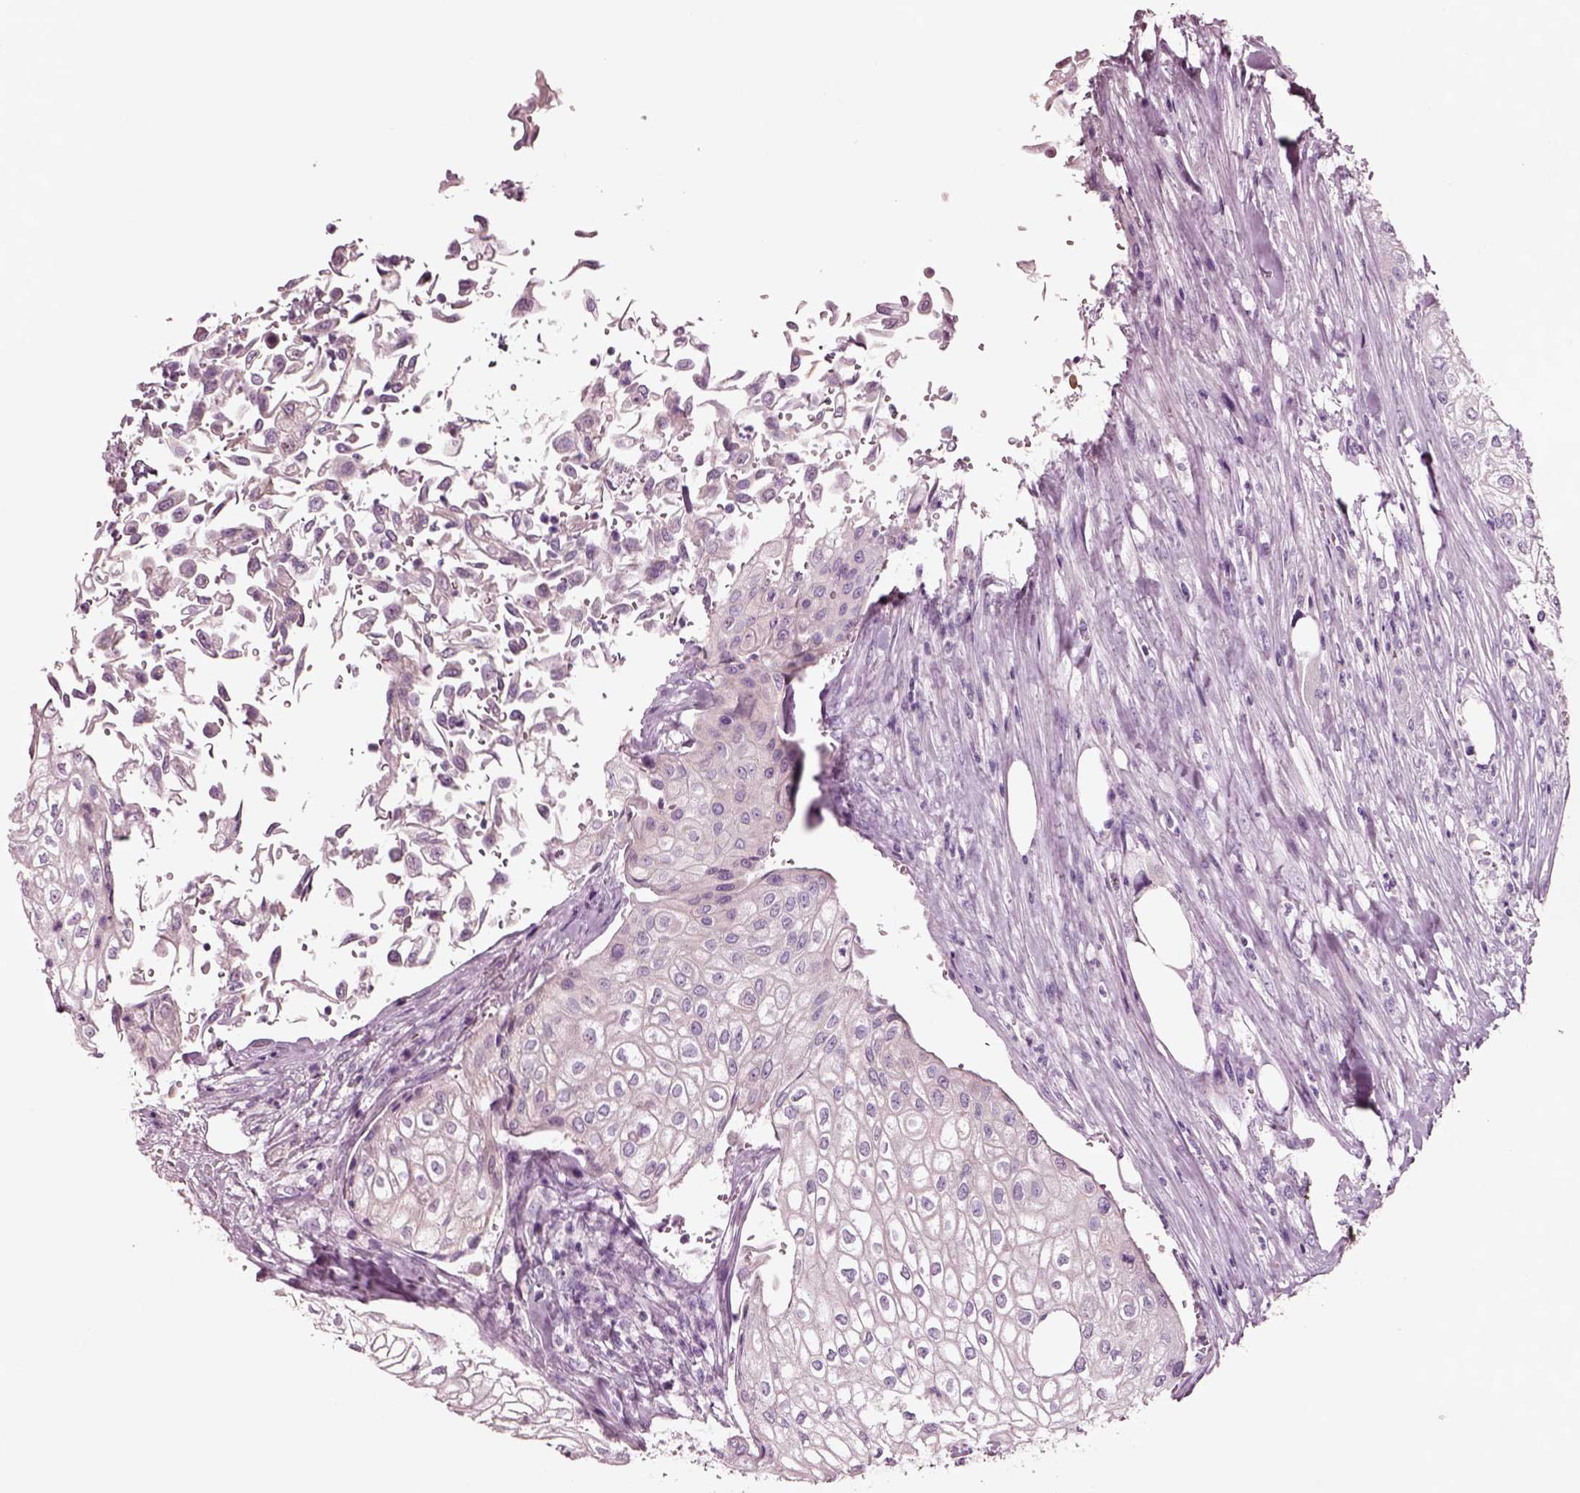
{"staining": {"intensity": "negative", "quantity": "none", "location": "none"}, "tissue": "urothelial cancer", "cell_type": "Tumor cells", "image_type": "cancer", "snomed": [{"axis": "morphology", "description": "Urothelial carcinoma, High grade"}, {"axis": "topography", "description": "Urinary bladder"}], "caption": "High-grade urothelial carcinoma was stained to show a protein in brown. There is no significant expression in tumor cells.", "gene": "NMRK2", "patient": {"sex": "male", "age": 62}}